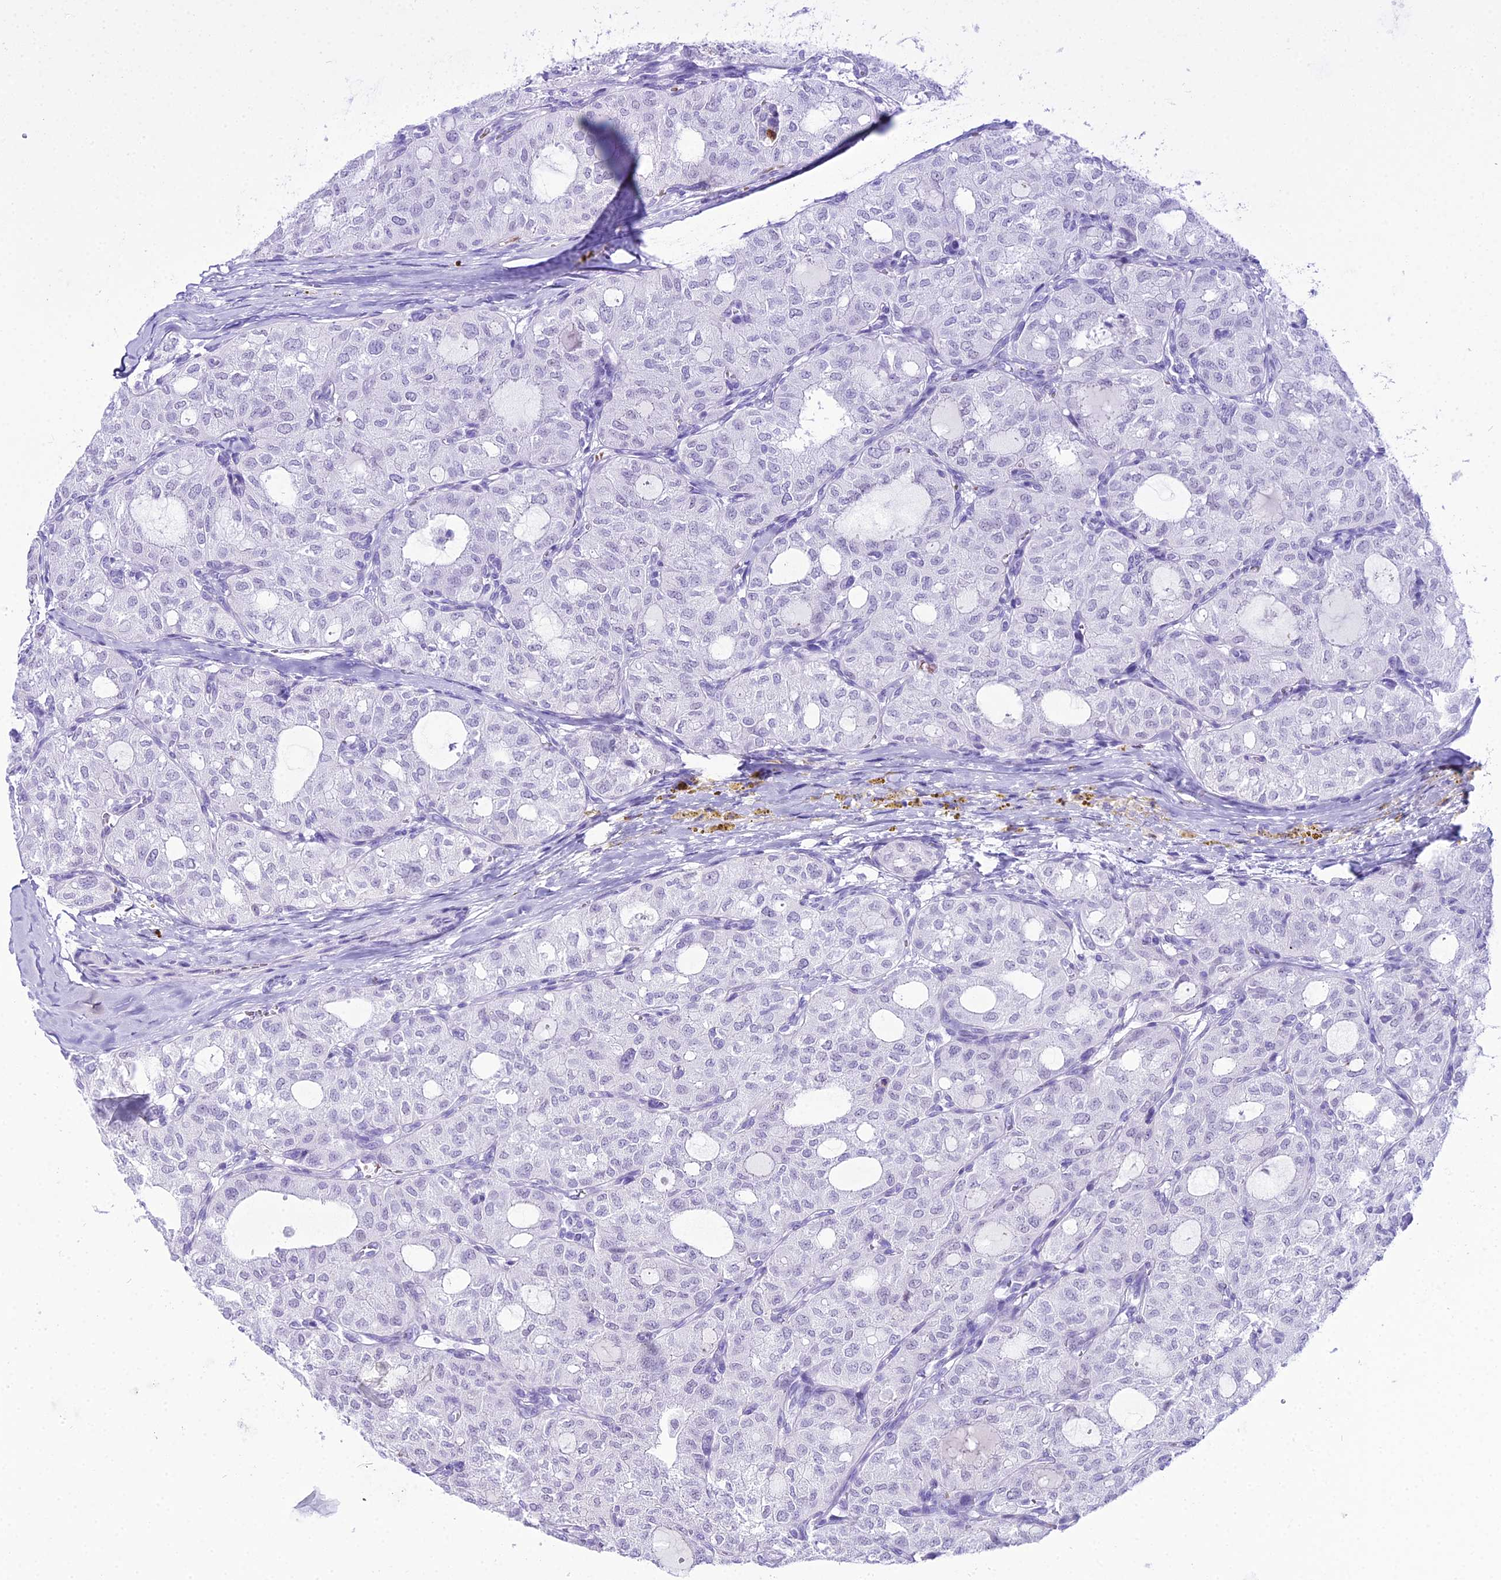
{"staining": {"intensity": "negative", "quantity": "none", "location": "none"}, "tissue": "thyroid cancer", "cell_type": "Tumor cells", "image_type": "cancer", "snomed": [{"axis": "morphology", "description": "Follicular adenoma carcinoma, NOS"}, {"axis": "topography", "description": "Thyroid gland"}], "caption": "Histopathology image shows no significant protein expression in tumor cells of thyroid cancer (follicular adenoma carcinoma).", "gene": "RNPS1", "patient": {"sex": "male", "age": 75}}